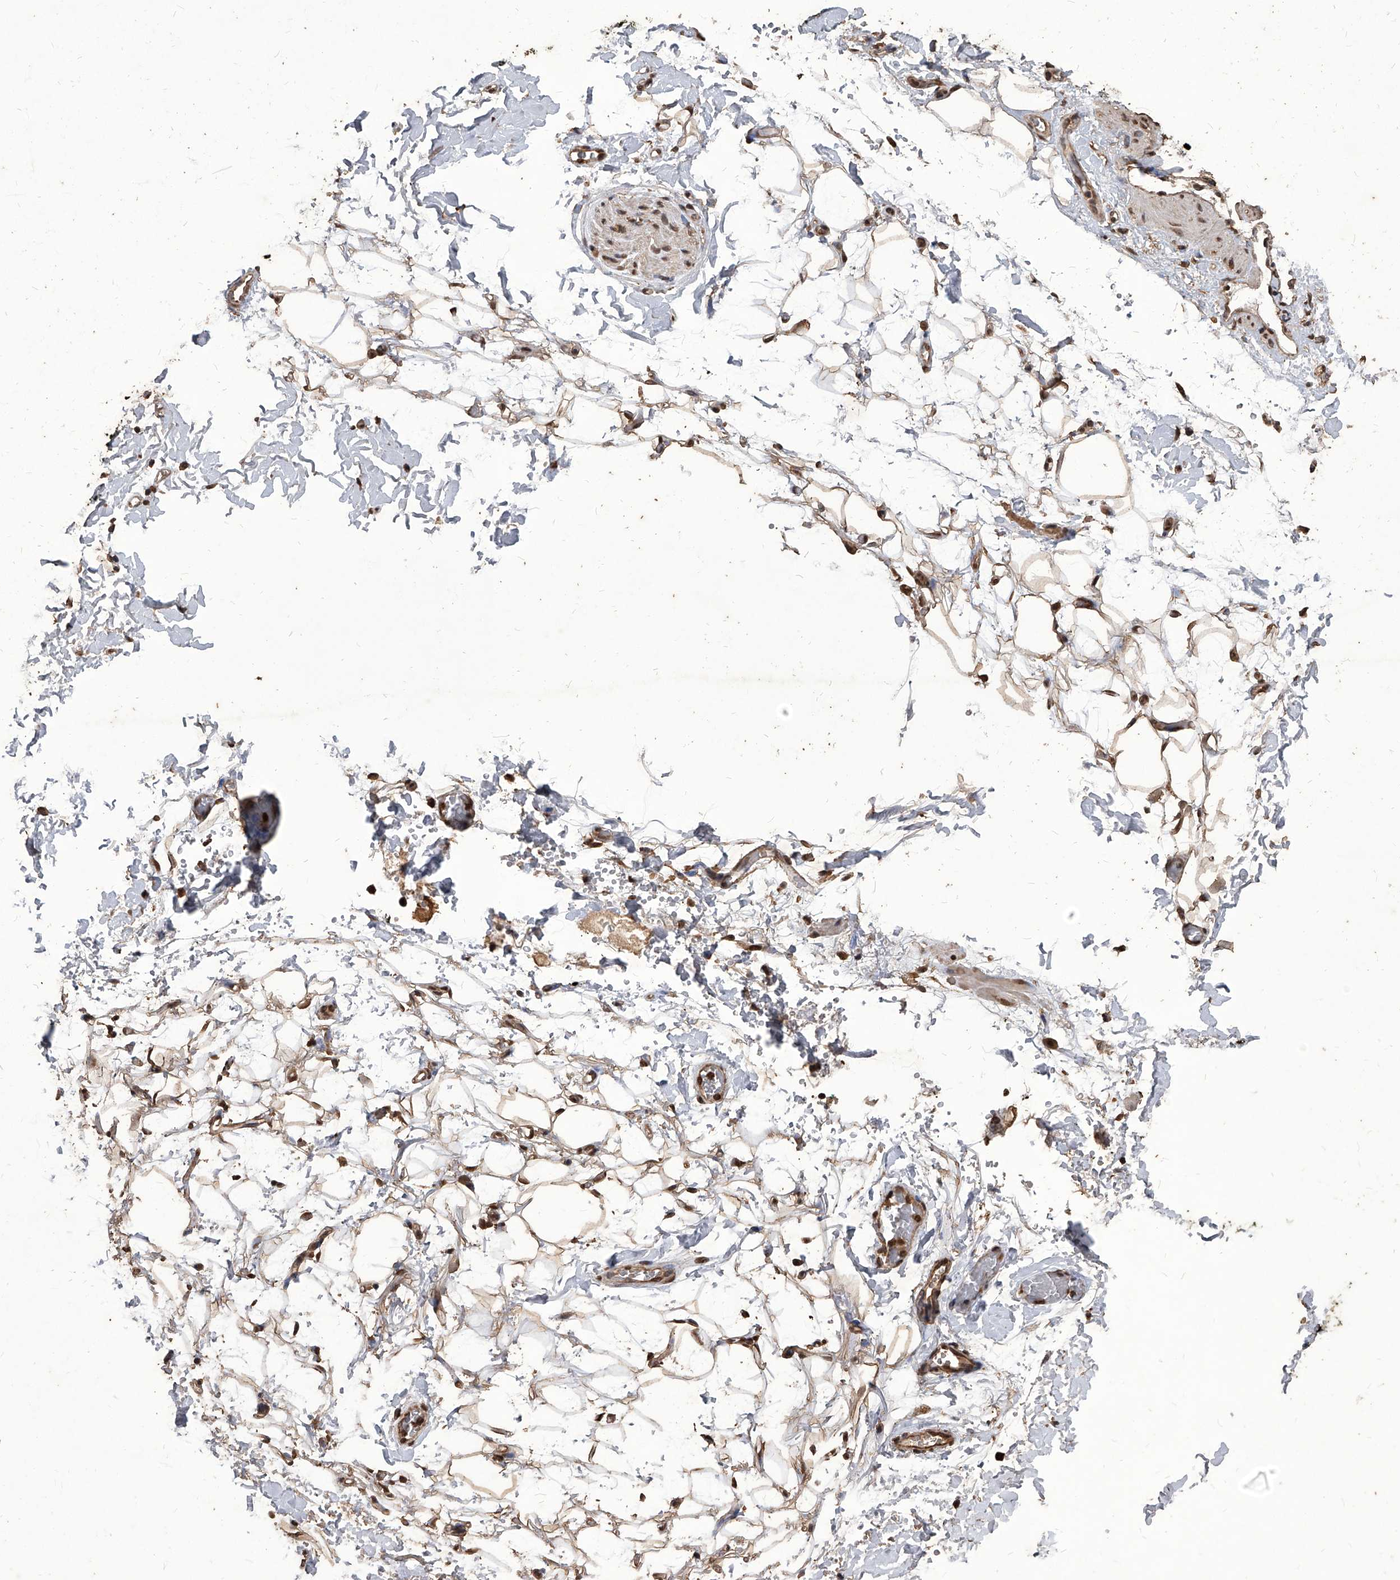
{"staining": {"intensity": "moderate", "quantity": ">75%", "location": "cytoplasmic/membranous"}, "tissue": "adipose tissue", "cell_type": "Adipocytes", "image_type": "normal", "snomed": [{"axis": "morphology", "description": "Normal tissue, NOS"}, {"axis": "morphology", "description": "Adenocarcinoma, NOS"}, {"axis": "topography", "description": "Pancreas"}, {"axis": "topography", "description": "Peripheral nerve tissue"}], "caption": "Immunohistochemical staining of benign human adipose tissue demonstrates >75% levels of moderate cytoplasmic/membranous protein expression in approximately >75% of adipocytes.", "gene": "FBXL4", "patient": {"sex": "male", "age": 59}}